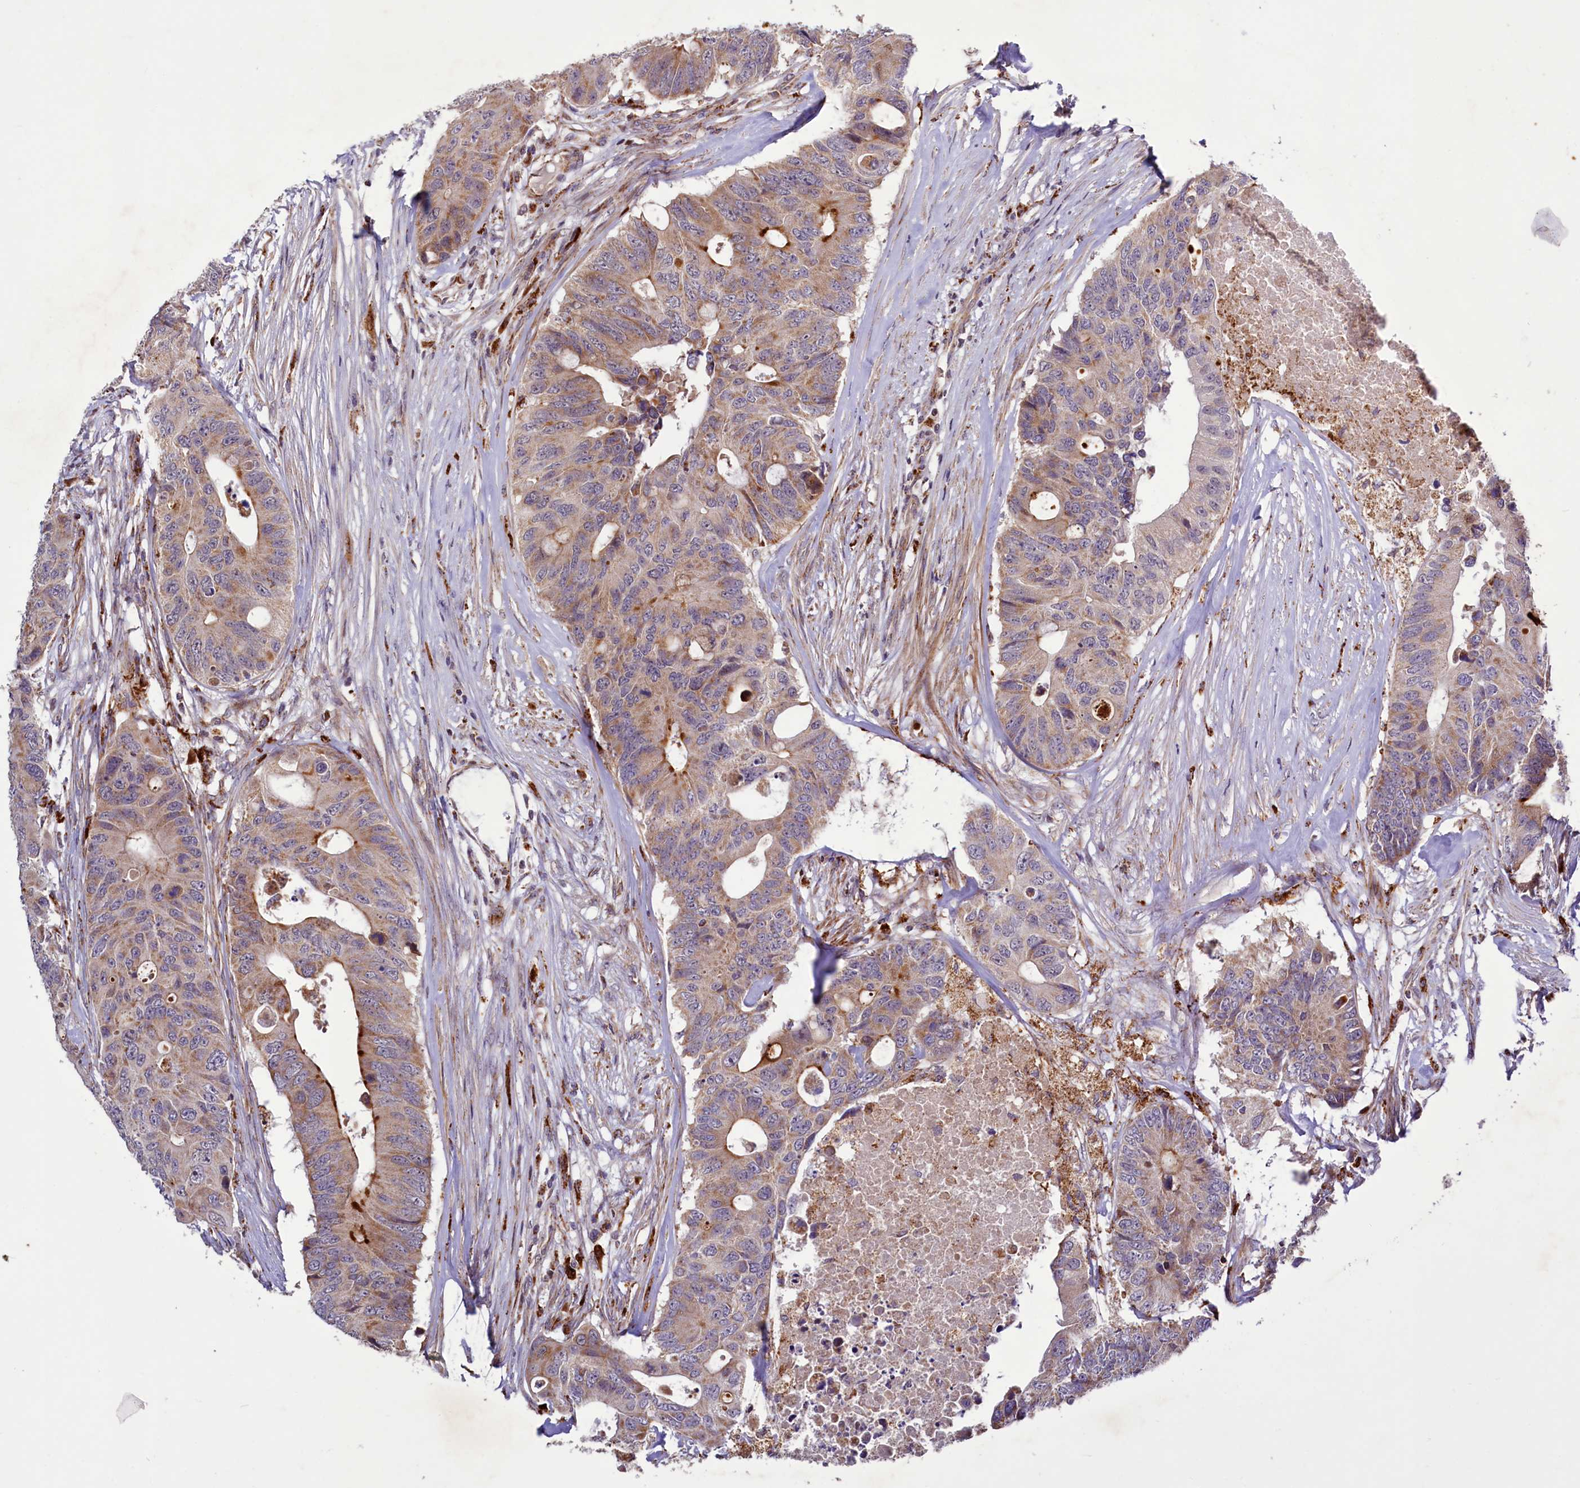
{"staining": {"intensity": "moderate", "quantity": ">75%", "location": "cytoplasmic/membranous"}, "tissue": "colorectal cancer", "cell_type": "Tumor cells", "image_type": "cancer", "snomed": [{"axis": "morphology", "description": "Adenocarcinoma, NOS"}, {"axis": "topography", "description": "Colon"}], "caption": "Protein analysis of colorectal cancer (adenocarcinoma) tissue exhibits moderate cytoplasmic/membranous expression in about >75% of tumor cells.", "gene": "DYNC2H1", "patient": {"sex": "male", "age": 71}}